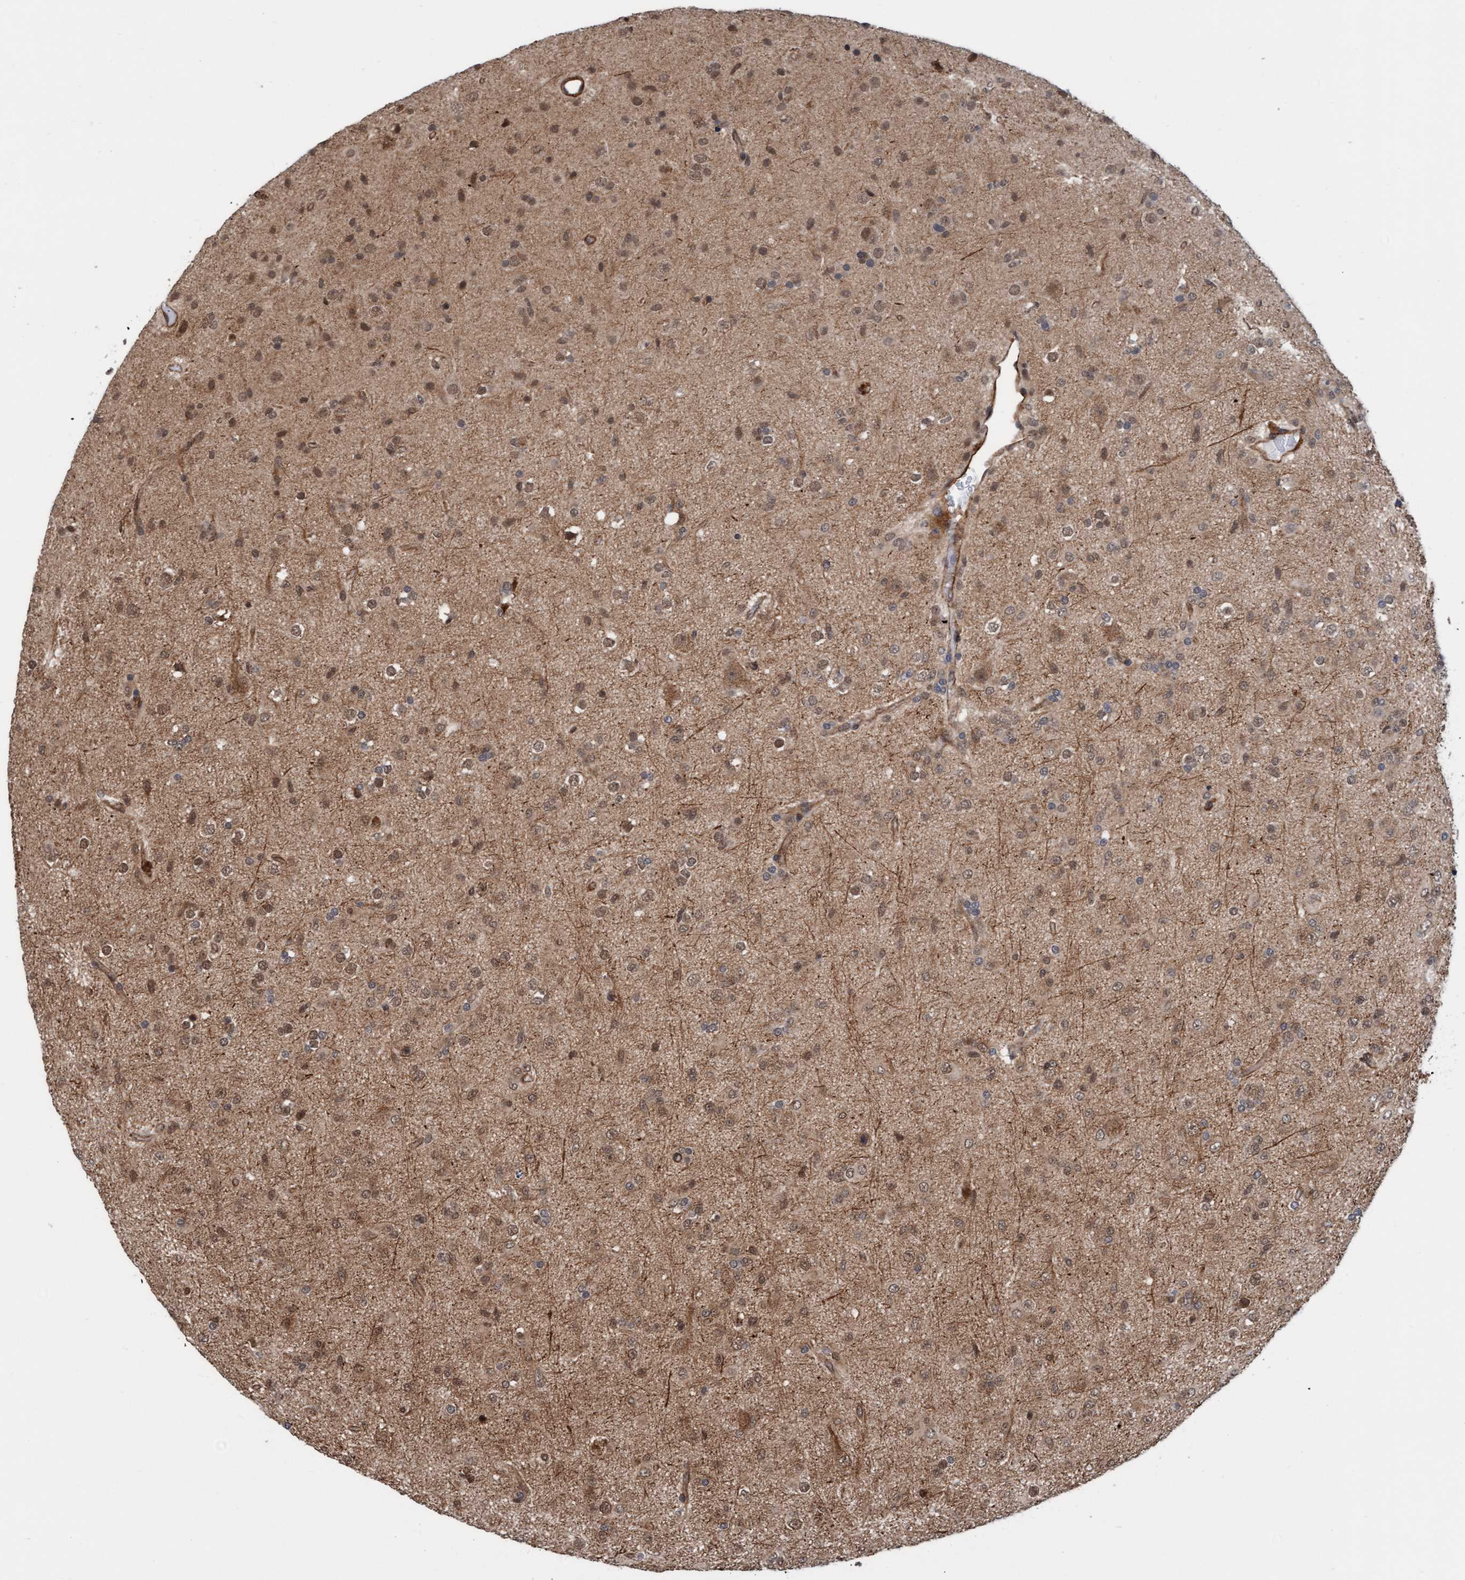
{"staining": {"intensity": "weak", "quantity": "25%-75%", "location": "cytoplasmic/membranous,nuclear"}, "tissue": "glioma", "cell_type": "Tumor cells", "image_type": "cancer", "snomed": [{"axis": "morphology", "description": "Glioma, malignant, Low grade"}, {"axis": "topography", "description": "Brain"}], "caption": "Approximately 25%-75% of tumor cells in glioma reveal weak cytoplasmic/membranous and nuclear protein positivity as visualized by brown immunohistochemical staining.", "gene": "STXBP4", "patient": {"sex": "male", "age": 65}}